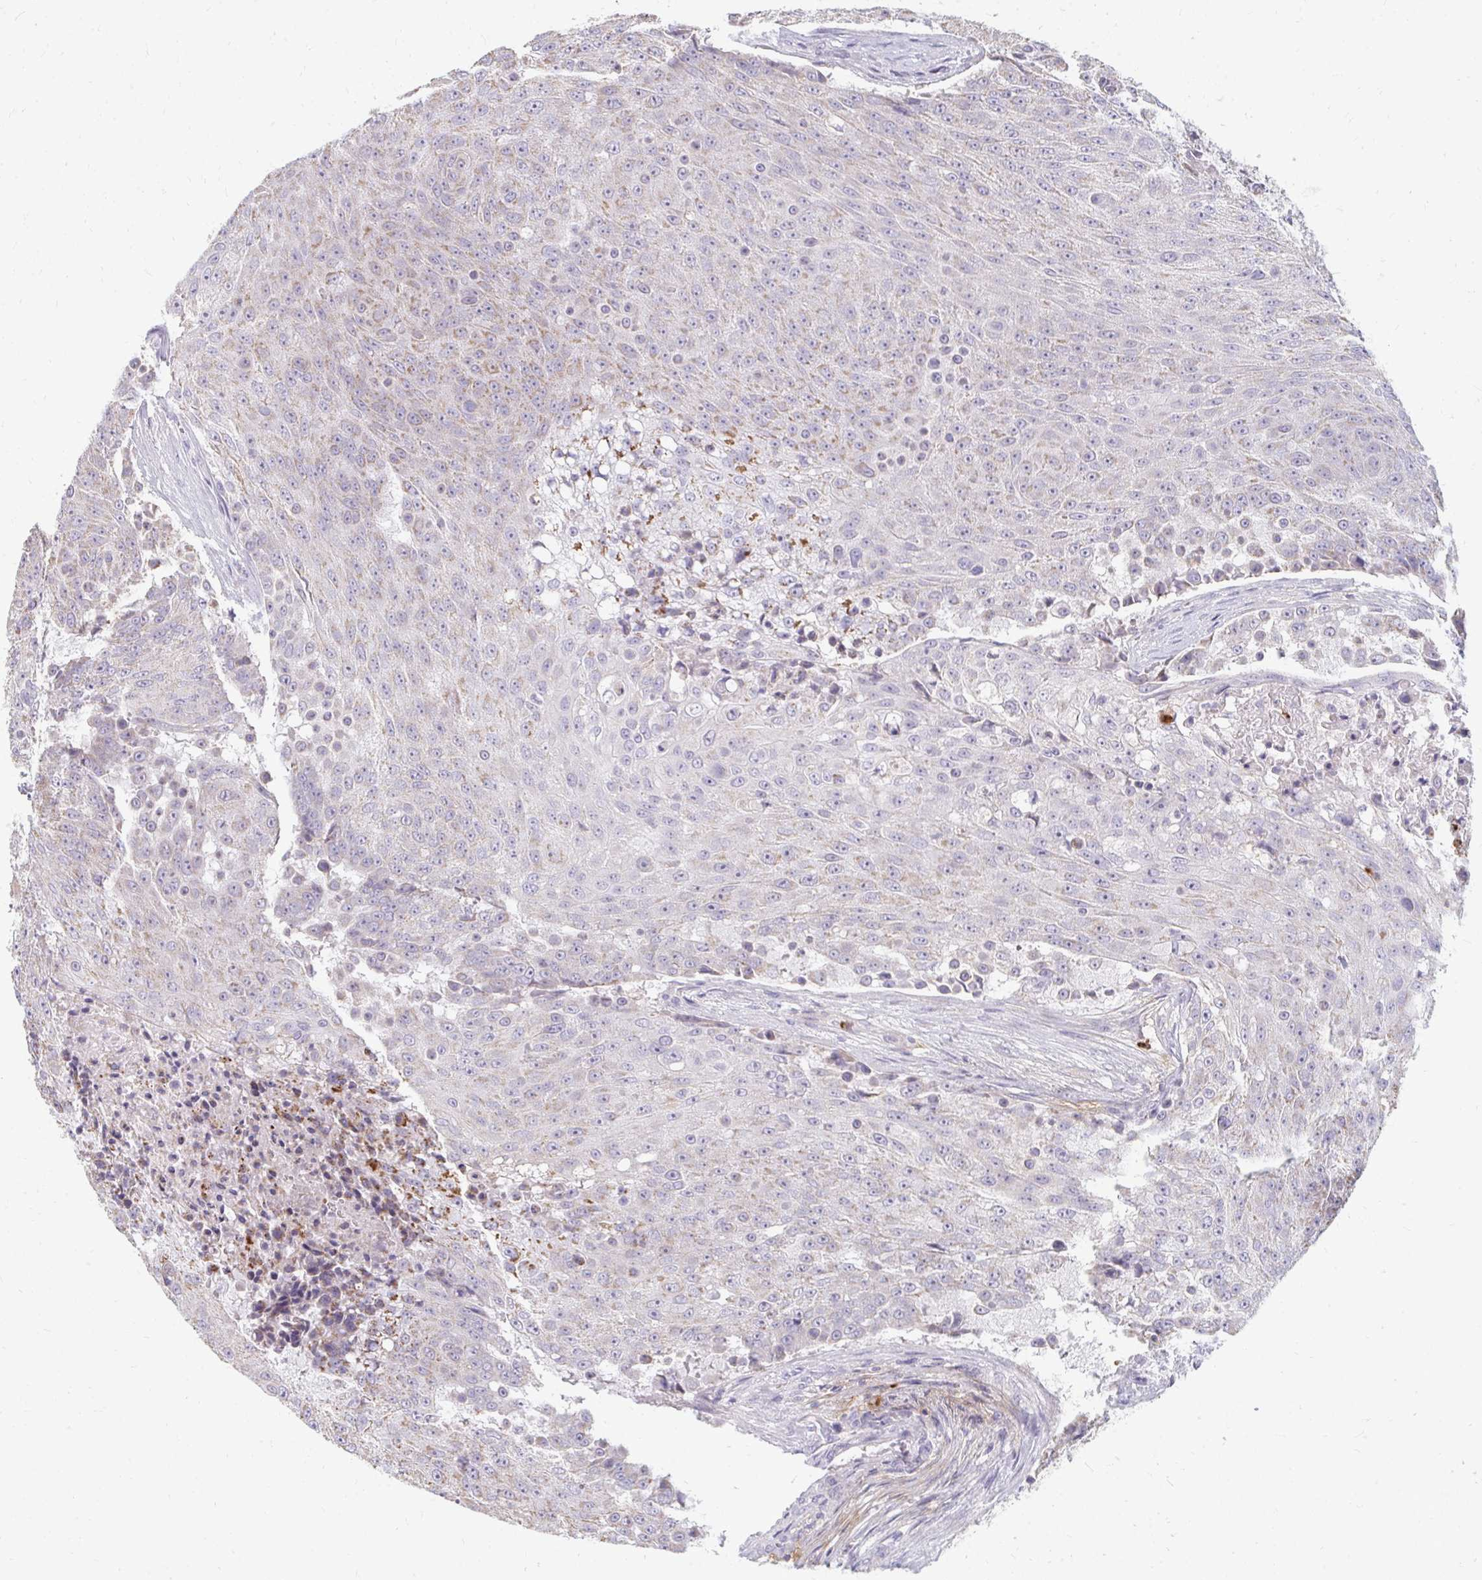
{"staining": {"intensity": "weak", "quantity": "<25%", "location": "cytoplasmic/membranous"}, "tissue": "urothelial cancer", "cell_type": "Tumor cells", "image_type": "cancer", "snomed": [{"axis": "morphology", "description": "Urothelial carcinoma, High grade"}, {"axis": "topography", "description": "Urinary bladder"}], "caption": "This photomicrograph is of urothelial carcinoma (high-grade) stained with immunohistochemistry to label a protein in brown with the nuclei are counter-stained blue. There is no staining in tumor cells.", "gene": "RAB33A", "patient": {"sex": "female", "age": 63}}